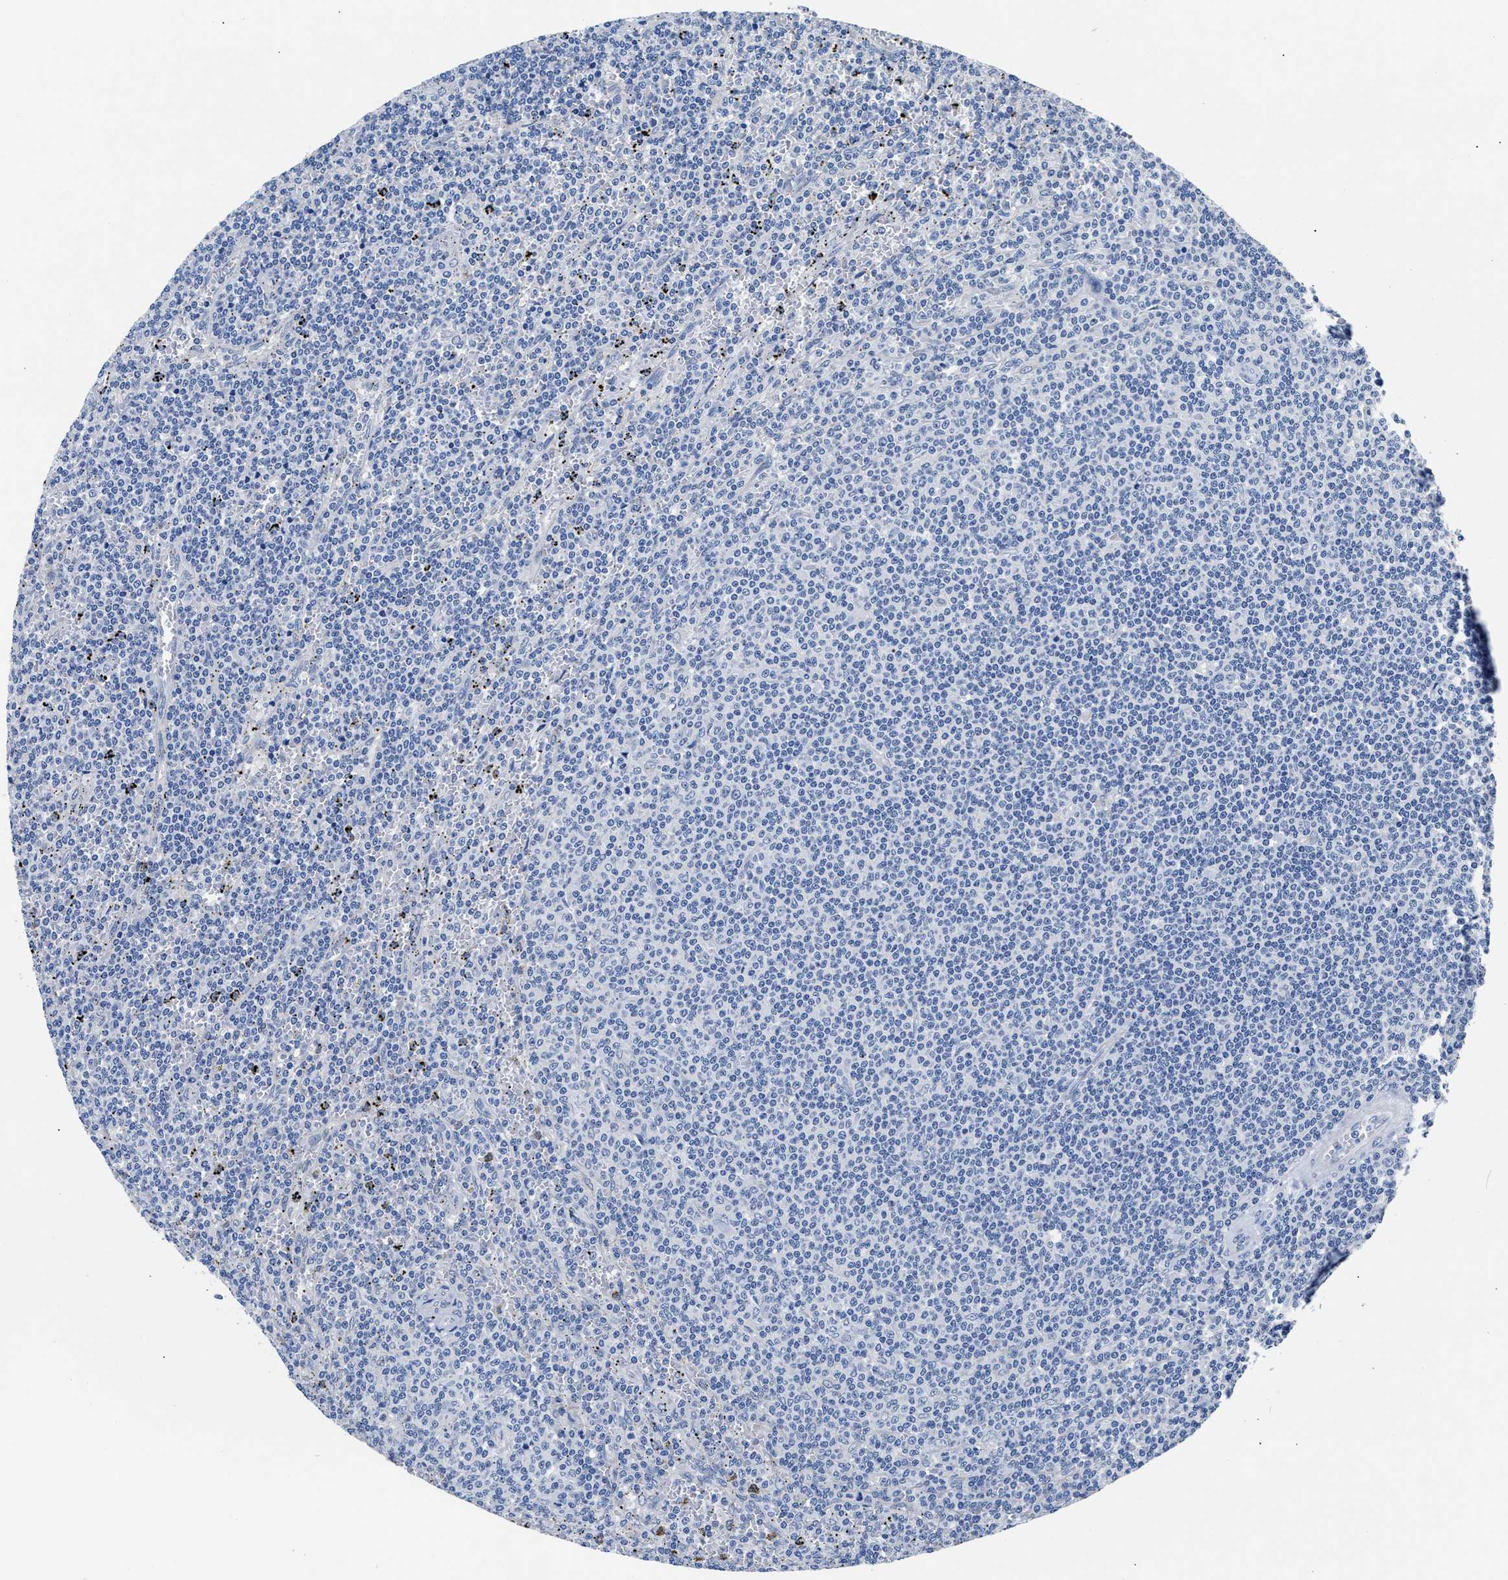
{"staining": {"intensity": "negative", "quantity": "none", "location": "none"}, "tissue": "lymphoma", "cell_type": "Tumor cells", "image_type": "cancer", "snomed": [{"axis": "morphology", "description": "Malignant lymphoma, non-Hodgkin's type, Low grade"}, {"axis": "topography", "description": "Spleen"}], "caption": "Malignant lymphoma, non-Hodgkin's type (low-grade) was stained to show a protein in brown. There is no significant expression in tumor cells. (DAB IHC with hematoxylin counter stain).", "gene": "GSTM1", "patient": {"sex": "female", "age": 50}}